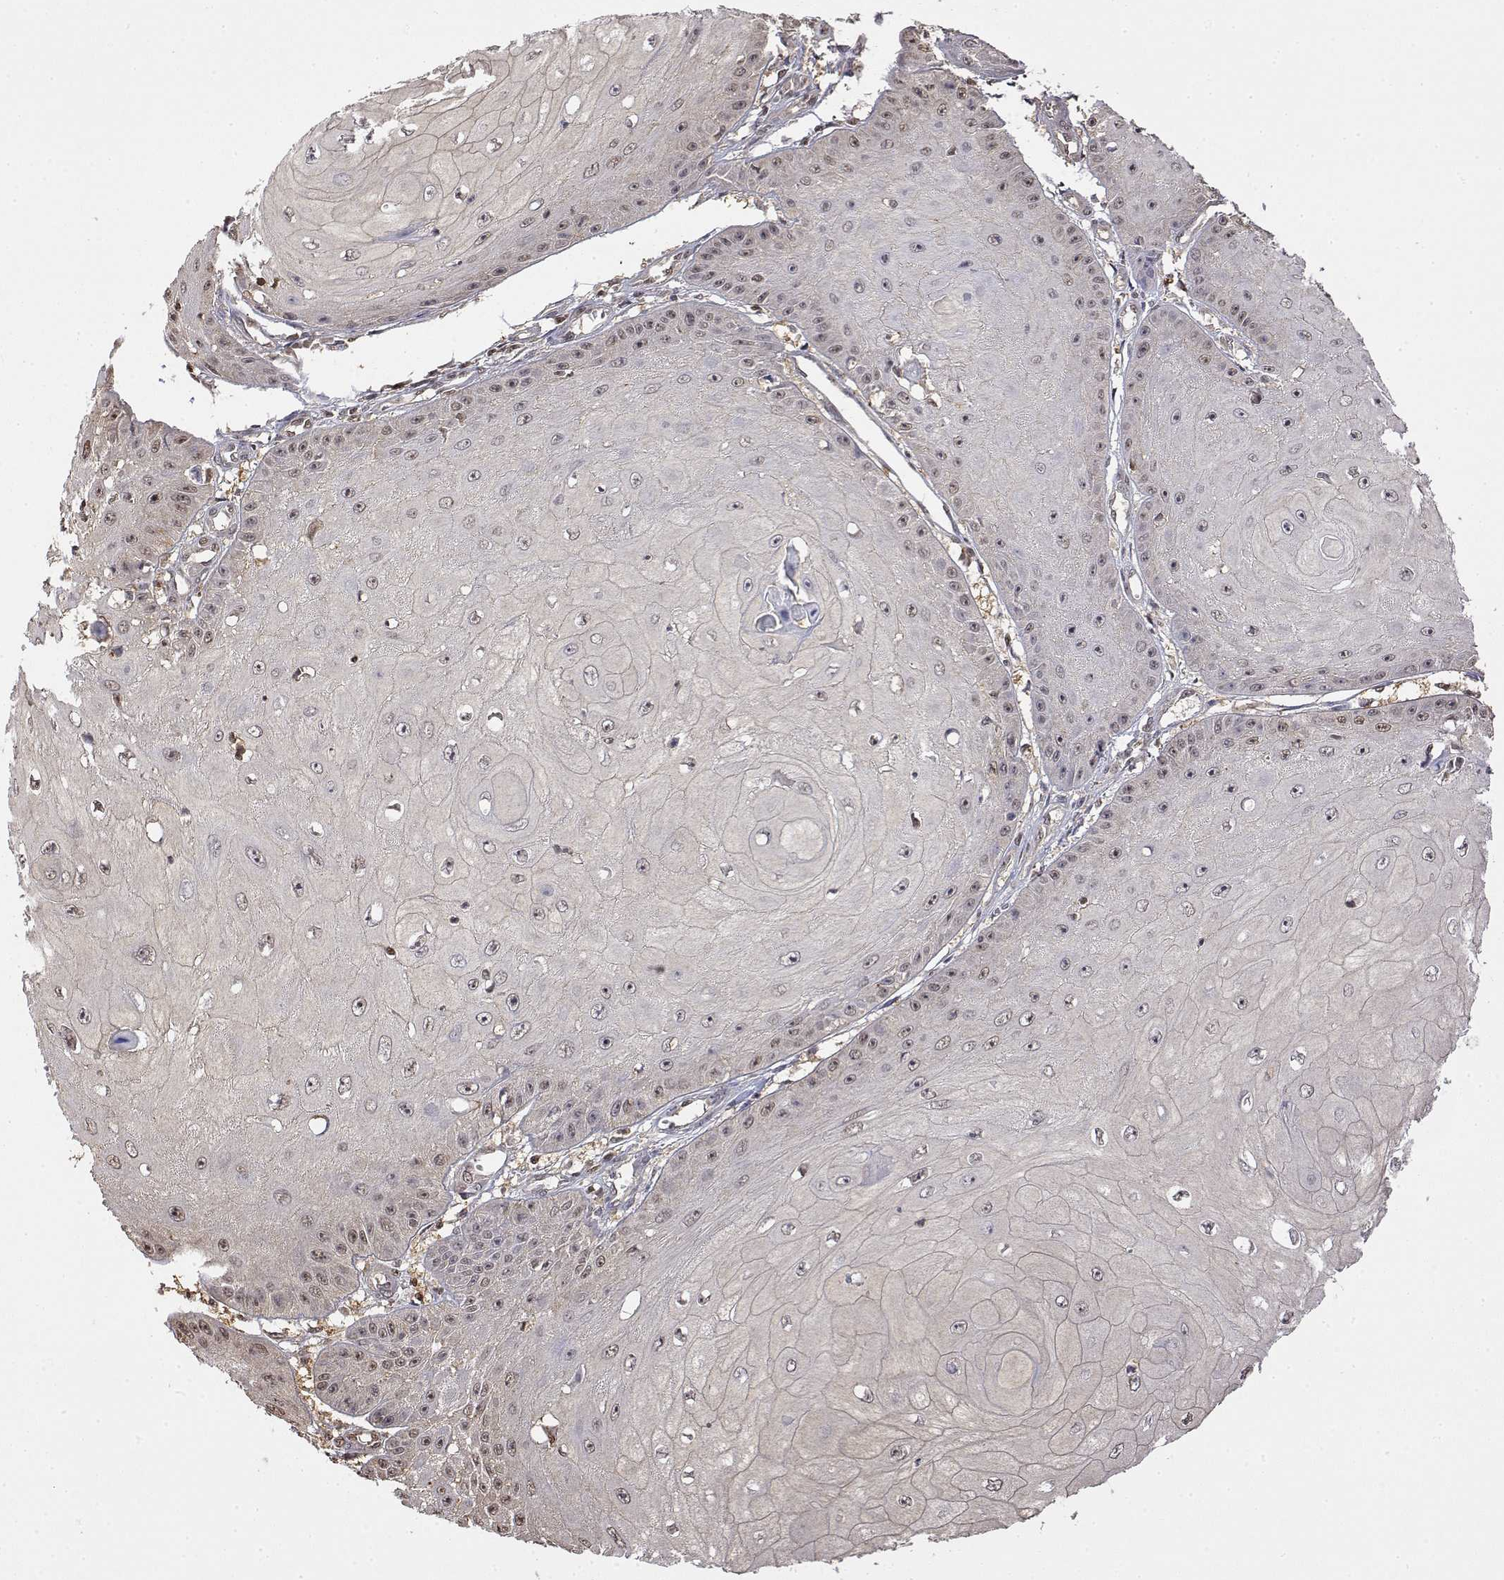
{"staining": {"intensity": "weak", "quantity": ">75%", "location": "nuclear"}, "tissue": "skin cancer", "cell_type": "Tumor cells", "image_type": "cancer", "snomed": [{"axis": "morphology", "description": "Squamous cell carcinoma, NOS"}, {"axis": "topography", "description": "Skin"}], "caption": "IHC staining of skin squamous cell carcinoma, which exhibits low levels of weak nuclear staining in about >75% of tumor cells indicating weak nuclear protein staining. The staining was performed using DAB (3,3'-diaminobenzidine) (brown) for protein detection and nuclei were counterstained in hematoxylin (blue).", "gene": "TPI1", "patient": {"sex": "male", "age": 70}}